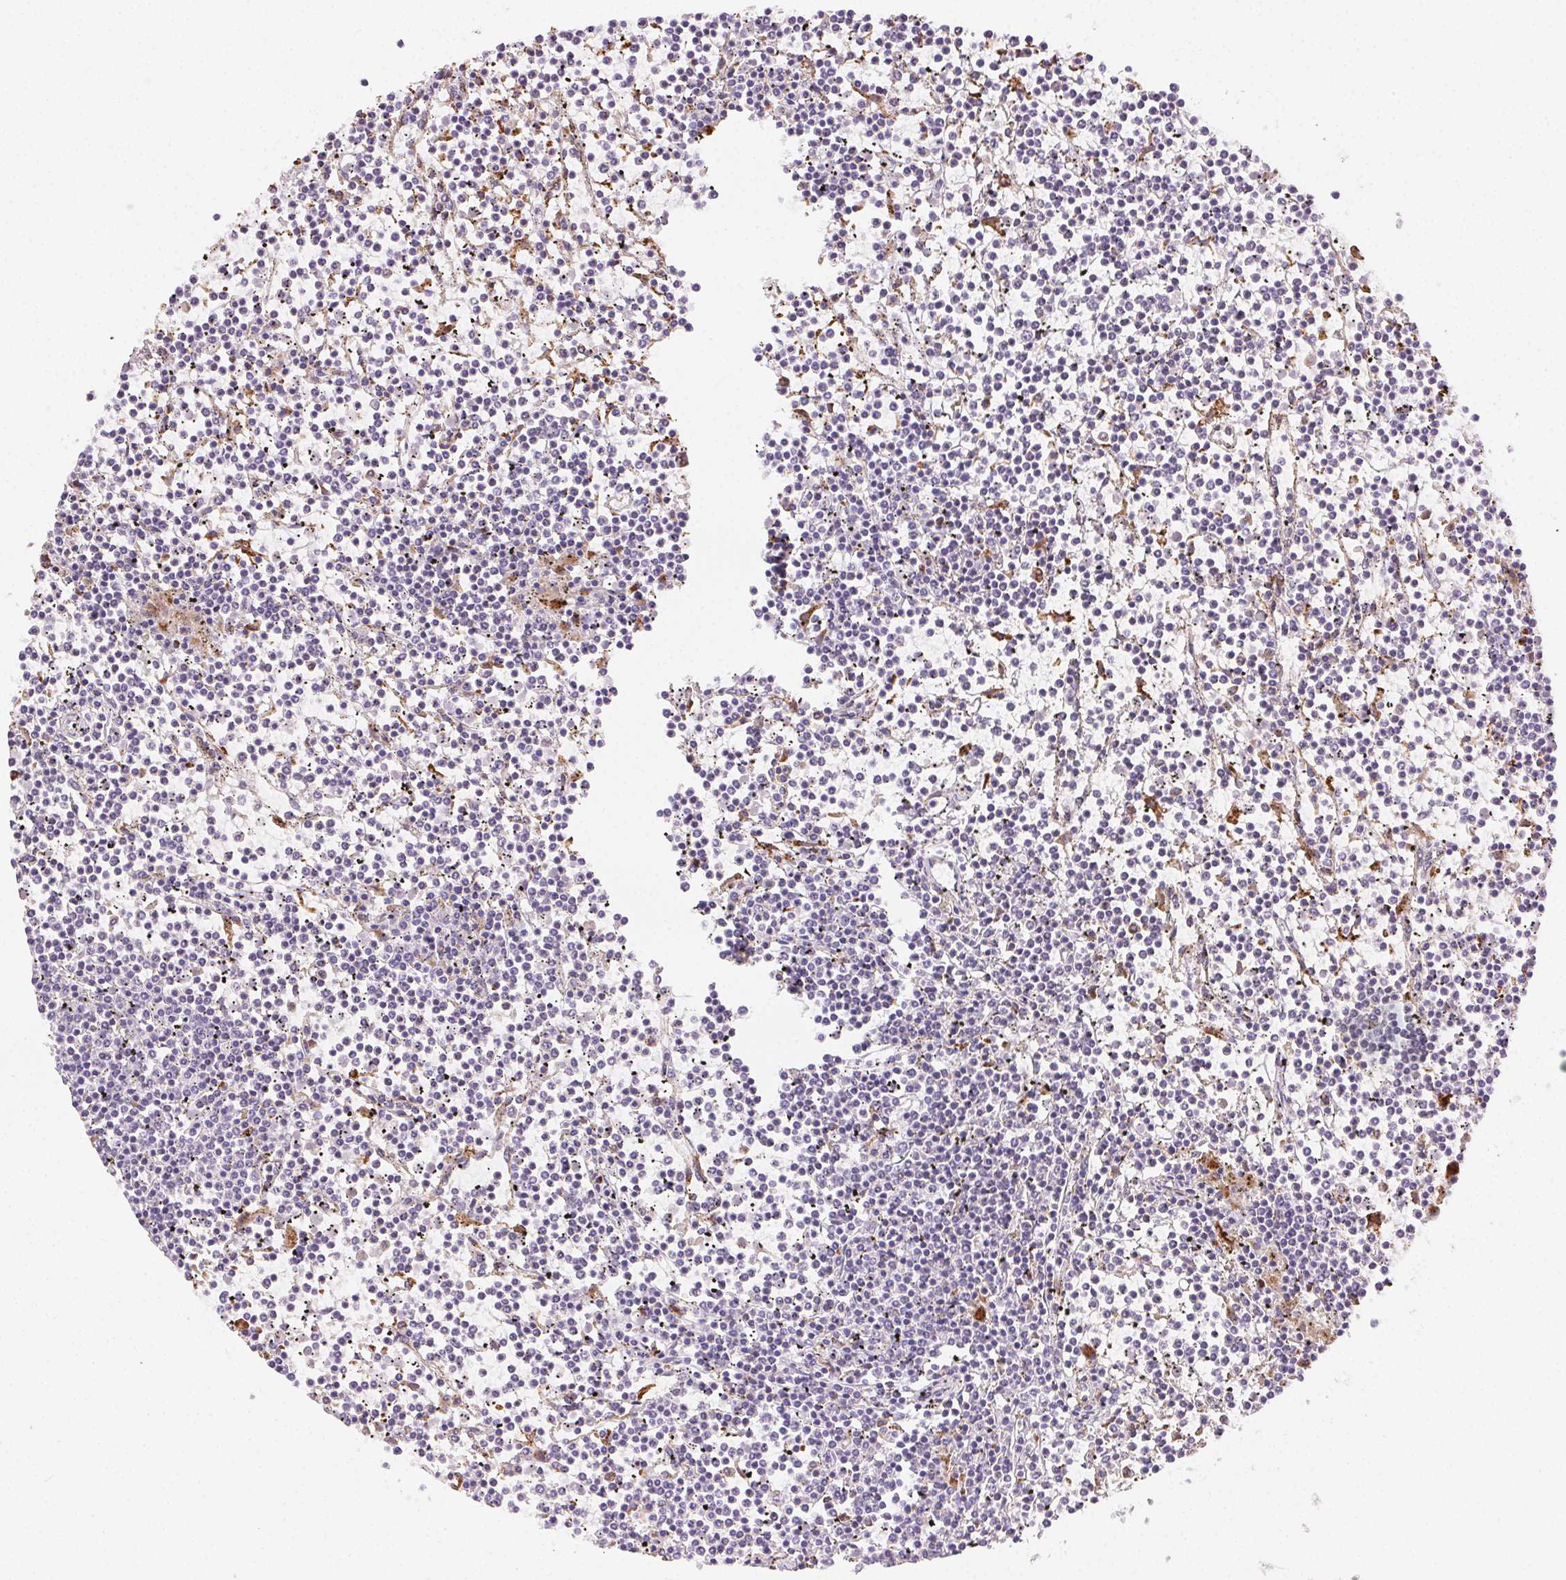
{"staining": {"intensity": "negative", "quantity": "none", "location": "none"}, "tissue": "lymphoma", "cell_type": "Tumor cells", "image_type": "cancer", "snomed": [{"axis": "morphology", "description": "Malignant lymphoma, non-Hodgkin's type, Low grade"}, {"axis": "topography", "description": "Spleen"}], "caption": "Photomicrograph shows no protein positivity in tumor cells of low-grade malignant lymphoma, non-Hodgkin's type tissue.", "gene": "SCPEP1", "patient": {"sex": "female", "age": 19}}